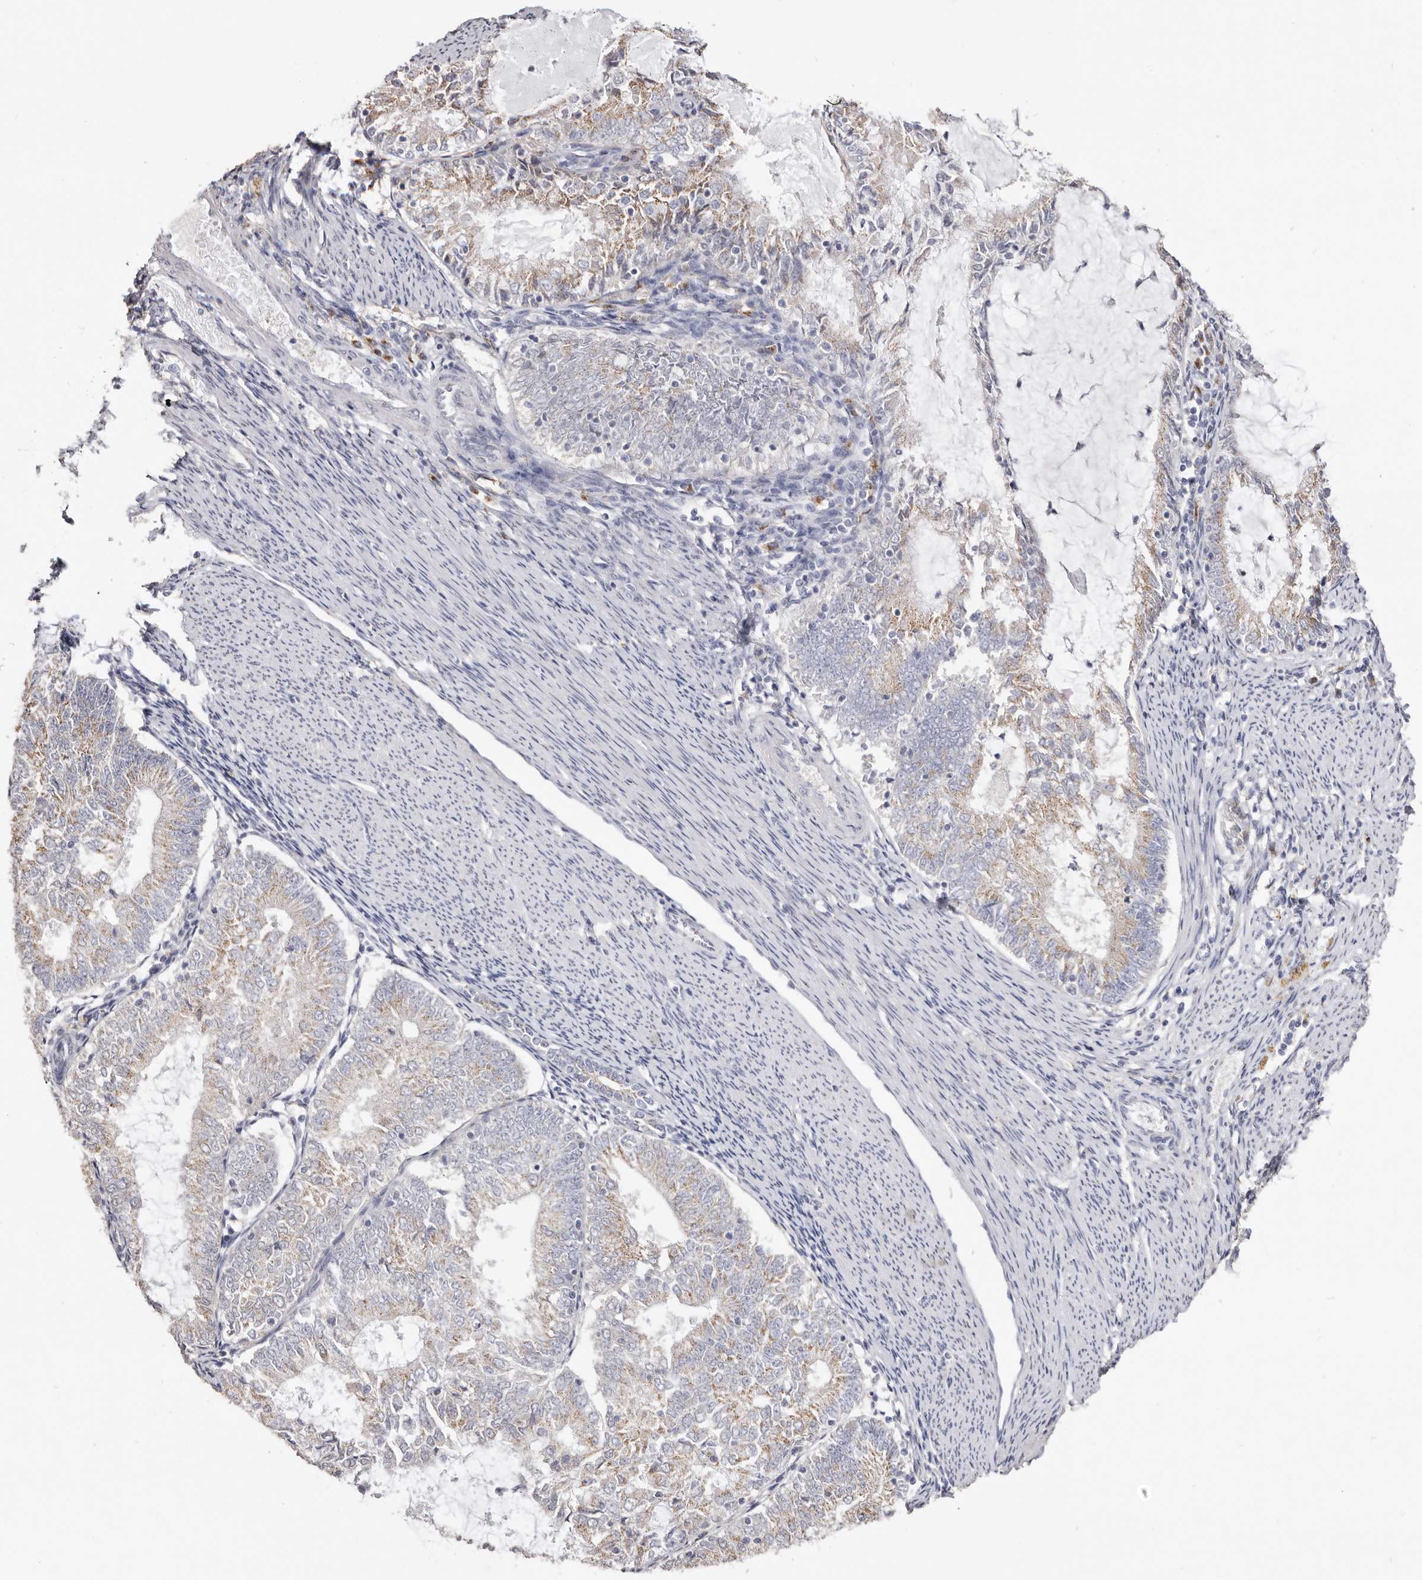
{"staining": {"intensity": "moderate", "quantity": "25%-75%", "location": "cytoplasmic/membranous"}, "tissue": "endometrial cancer", "cell_type": "Tumor cells", "image_type": "cancer", "snomed": [{"axis": "morphology", "description": "Adenocarcinoma, NOS"}, {"axis": "topography", "description": "Endometrium"}], "caption": "About 25%-75% of tumor cells in endometrial adenocarcinoma display moderate cytoplasmic/membranous protein staining as visualized by brown immunohistochemical staining.", "gene": "LGALS7B", "patient": {"sex": "female", "age": 57}}